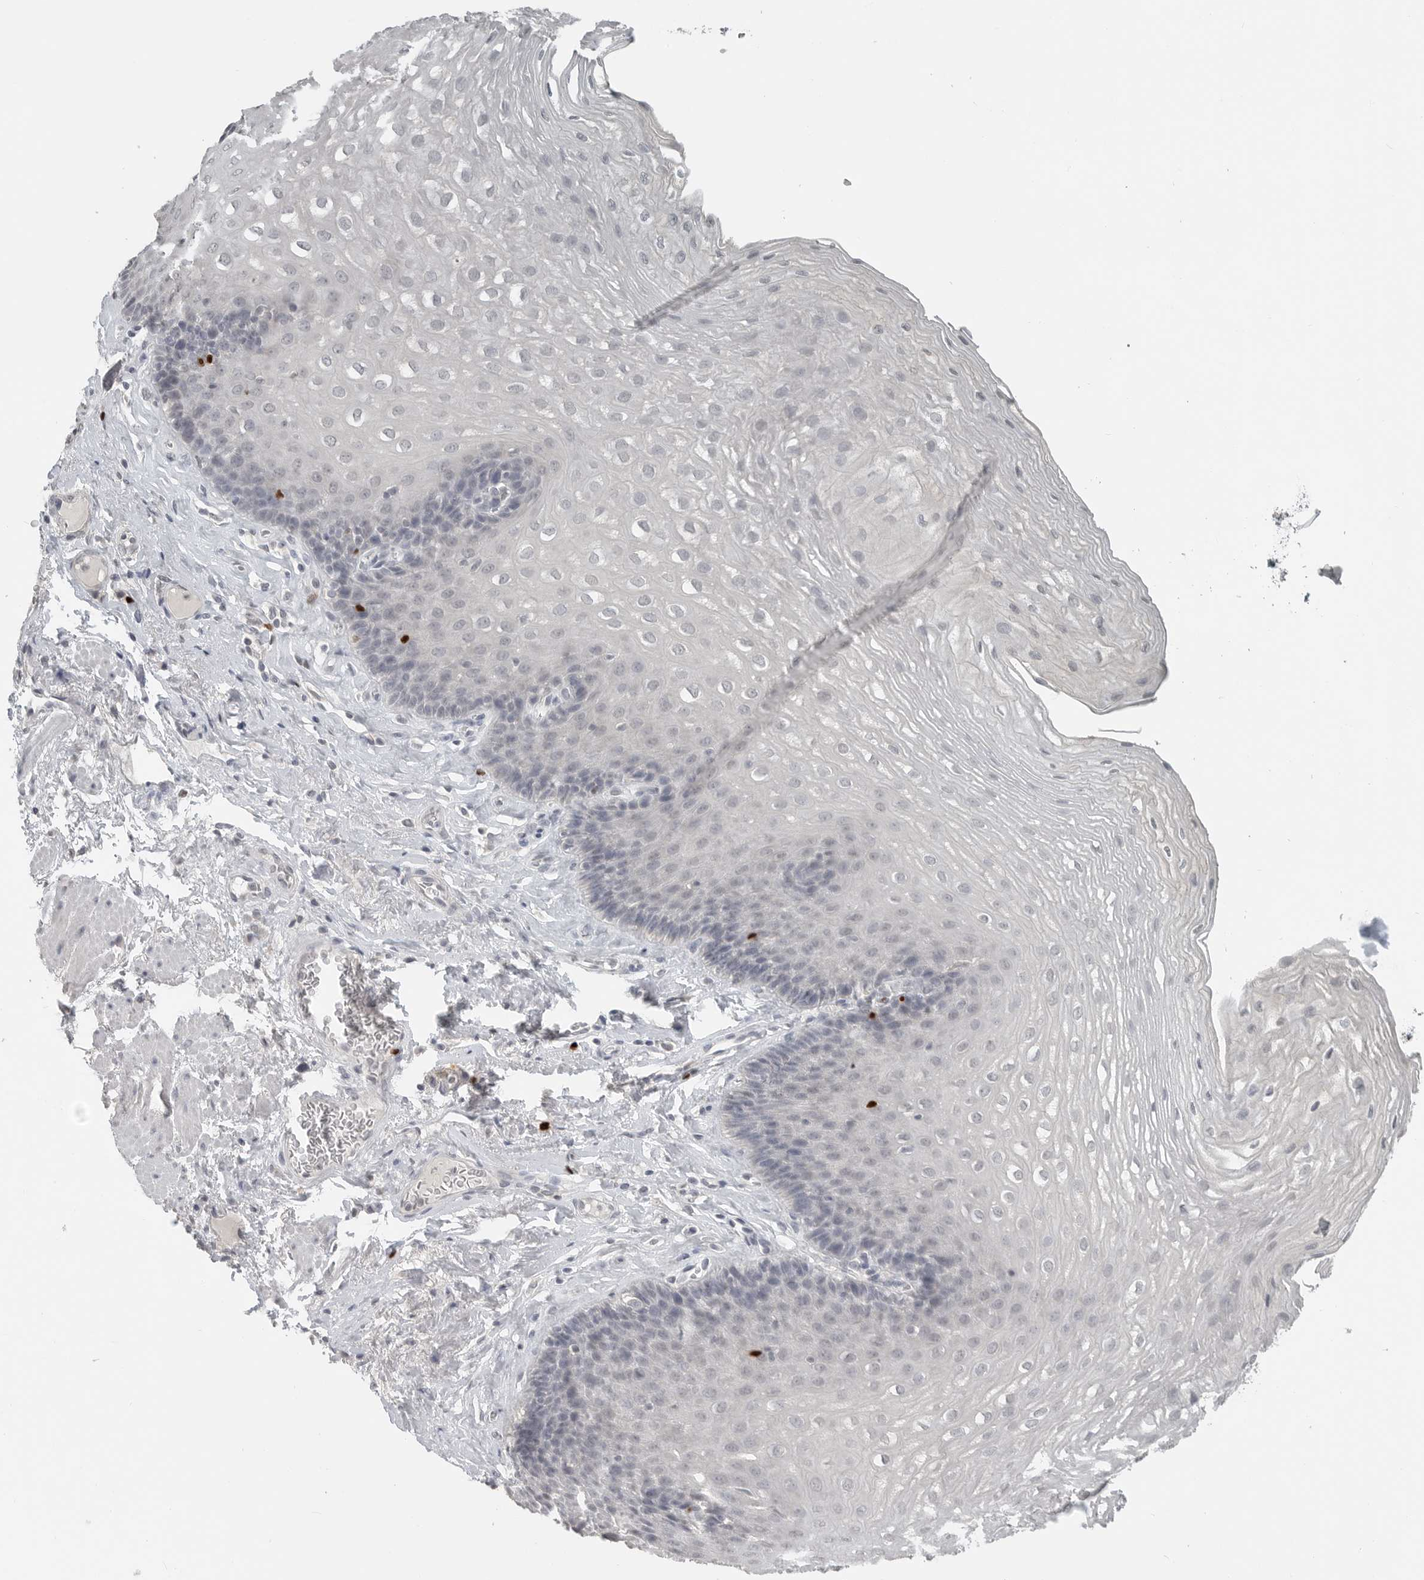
{"staining": {"intensity": "negative", "quantity": "none", "location": "none"}, "tissue": "esophagus", "cell_type": "Squamous epithelial cells", "image_type": "normal", "snomed": [{"axis": "morphology", "description": "Normal tissue, NOS"}, {"axis": "topography", "description": "Esophagus"}], "caption": "Immunohistochemical staining of benign esophagus displays no significant staining in squamous epithelial cells. (Stains: DAB immunohistochemistry with hematoxylin counter stain, Microscopy: brightfield microscopy at high magnification).", "gene": "FOXP3", "patient": {"sex": "female", "age": 66}}